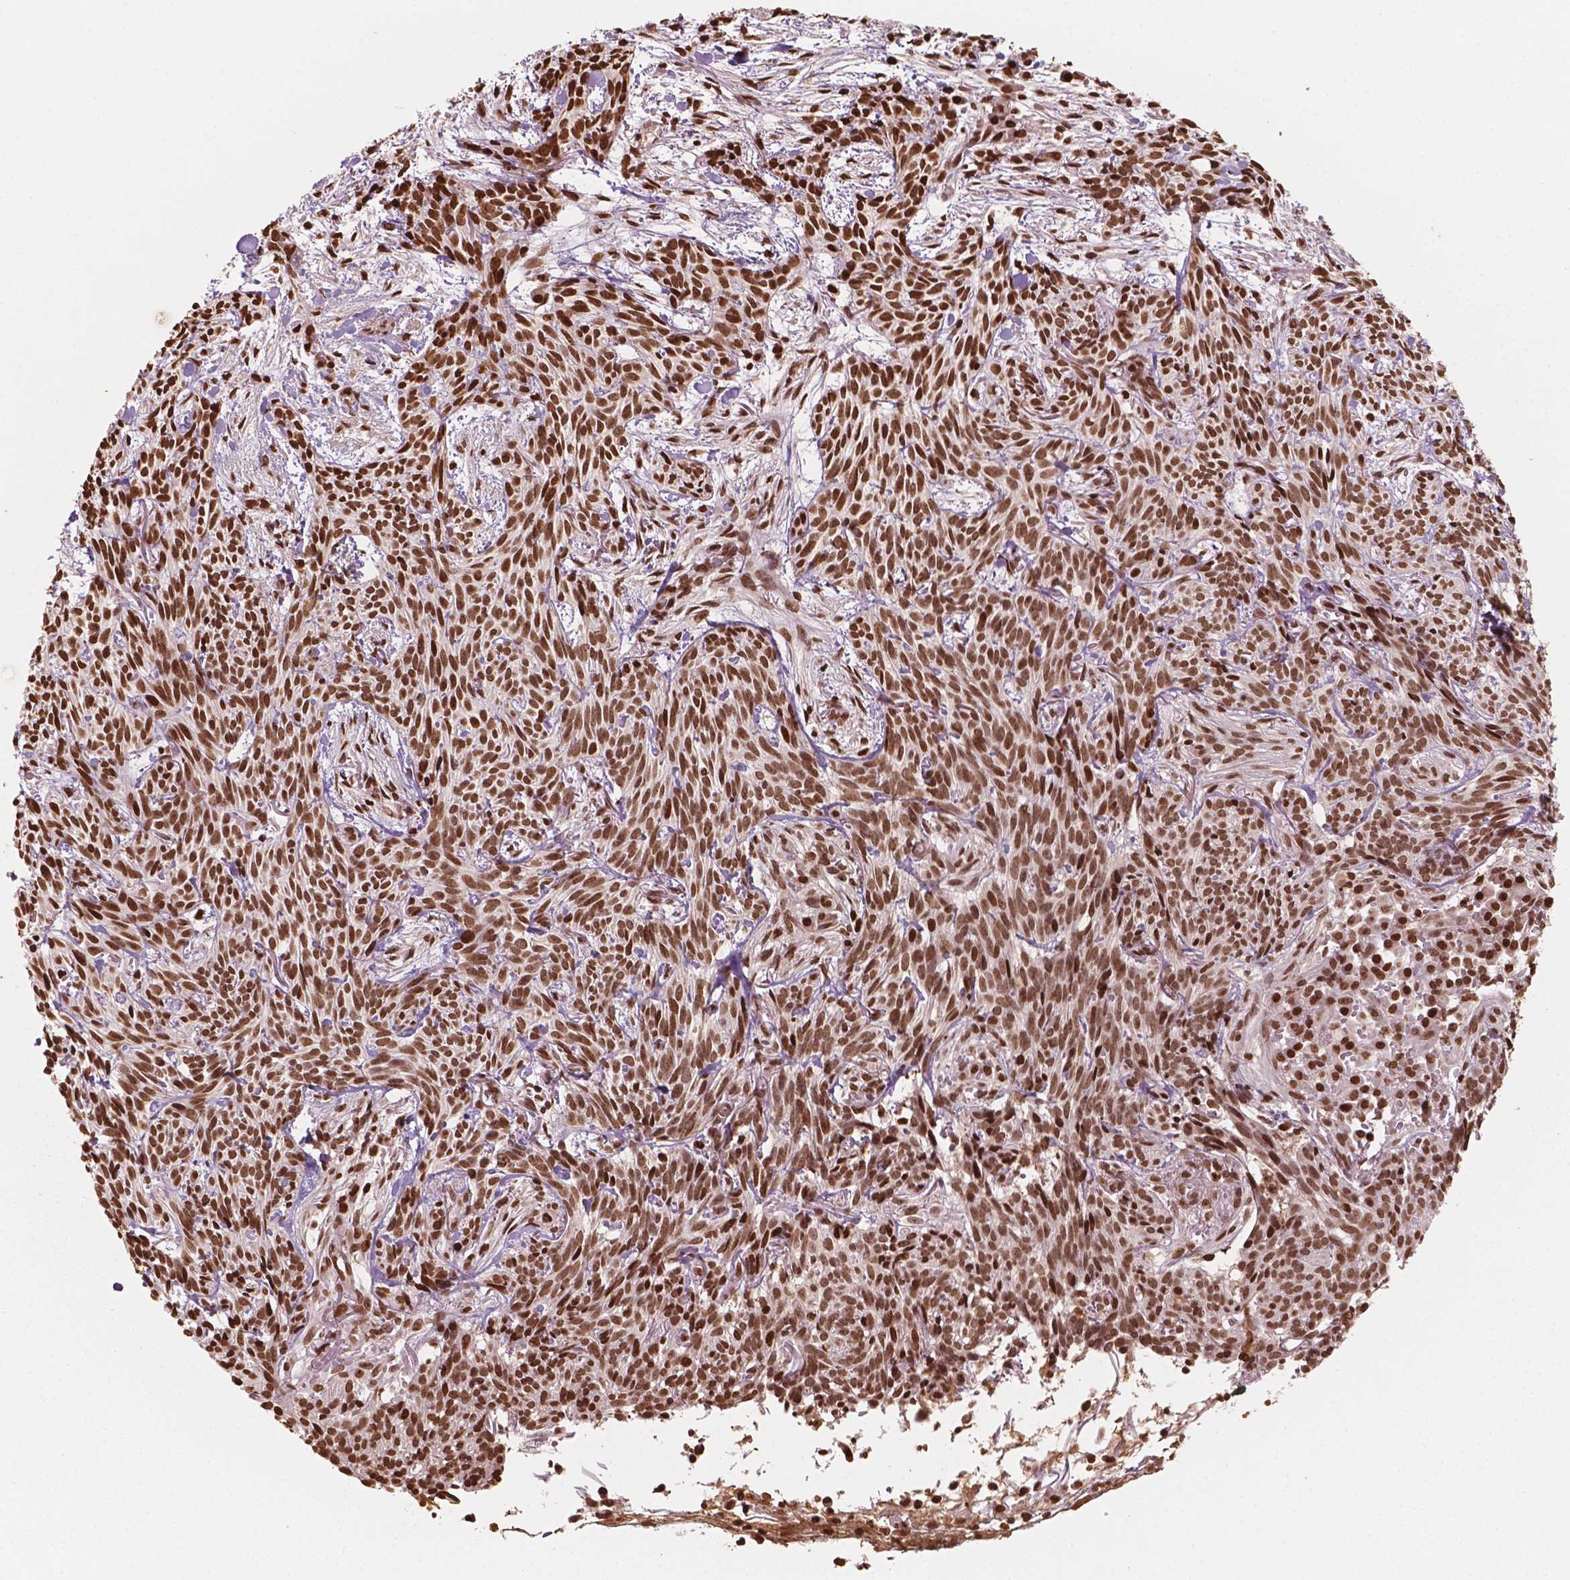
{"staining": {"intensity": "strong", "quantity": ">75%", "location": "nuclear"}, "tissue": "skin cancer", "cell_type": "Tumor cells", "image_type": "cancer", "snomed": [{"axis": "morphology", "description": "Basal cell carcinoma"}, {"axis": "topography", "description": "Skin"}], "caption": "The photomicrograph exhibits a brown stain indicating the presence of a protein in the nuclear of tumor cells in skin cancer. (Stains: DAB in brown, nuclei in blue, Microscopy: brightfield microscopy at high magnification).", "gene": "H3C7", "patient": {"sex": "male", "age": 71}}